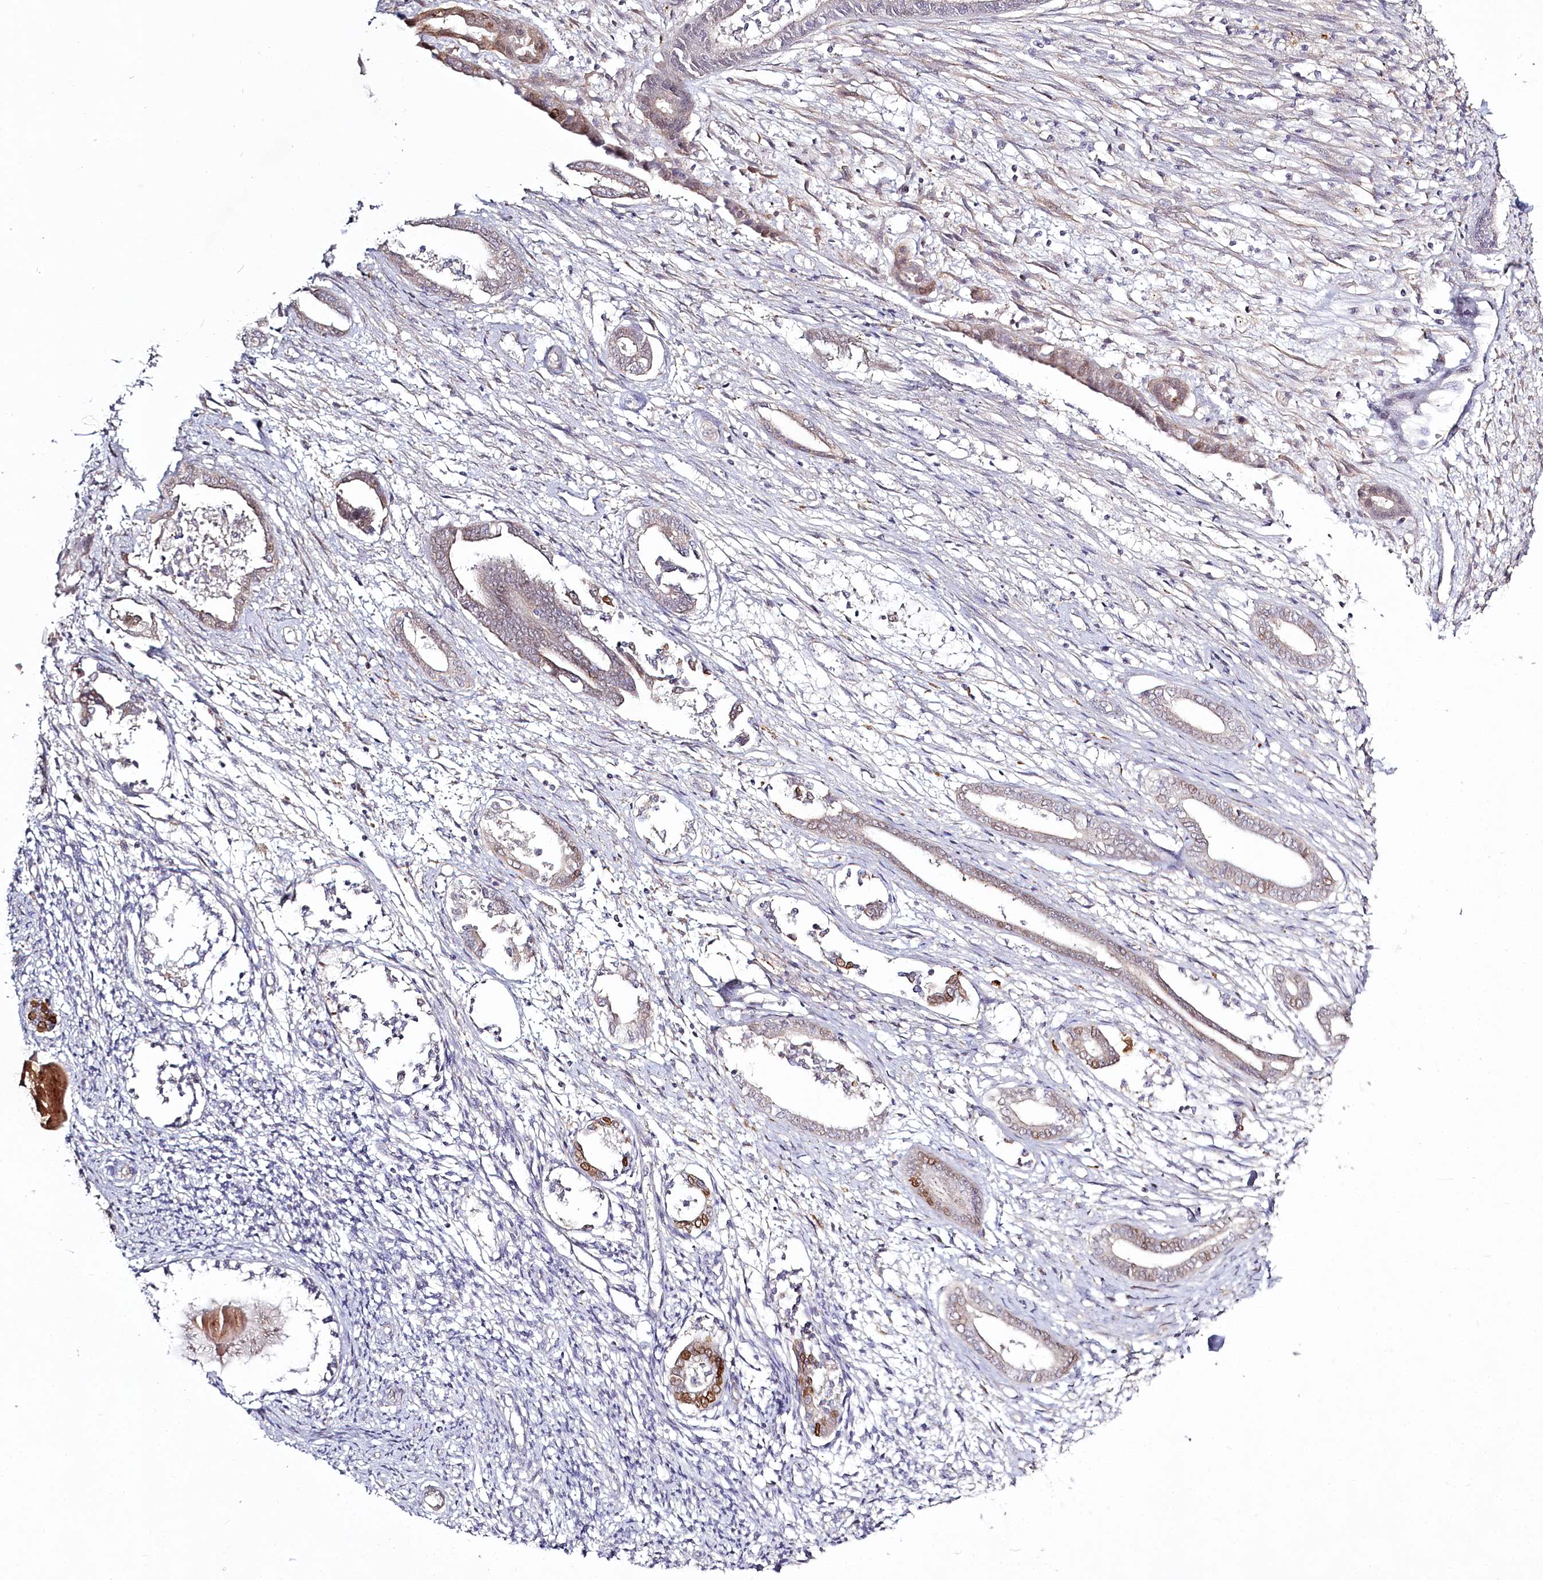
{"staining": {"intensity": "negative", "quantity": "none", "location": "none"}, "tissue": "endometrium", "cell_type": "Cells in endometrial stroma", "image_type": "normal", "snomed": [{"axis": "morphology", "description": "Normal tissue, NOS"}, {"axis": "topography", "description": "Endometrium"}], "caption": "Protein analysis of normal endometrium demonstrates no significant positivity in cells in endometrial stroma. (IHC, brightfield microscopy, high magnification).", "gene": "SPINK13", "patient": {"sex": "female", "age": 56}}